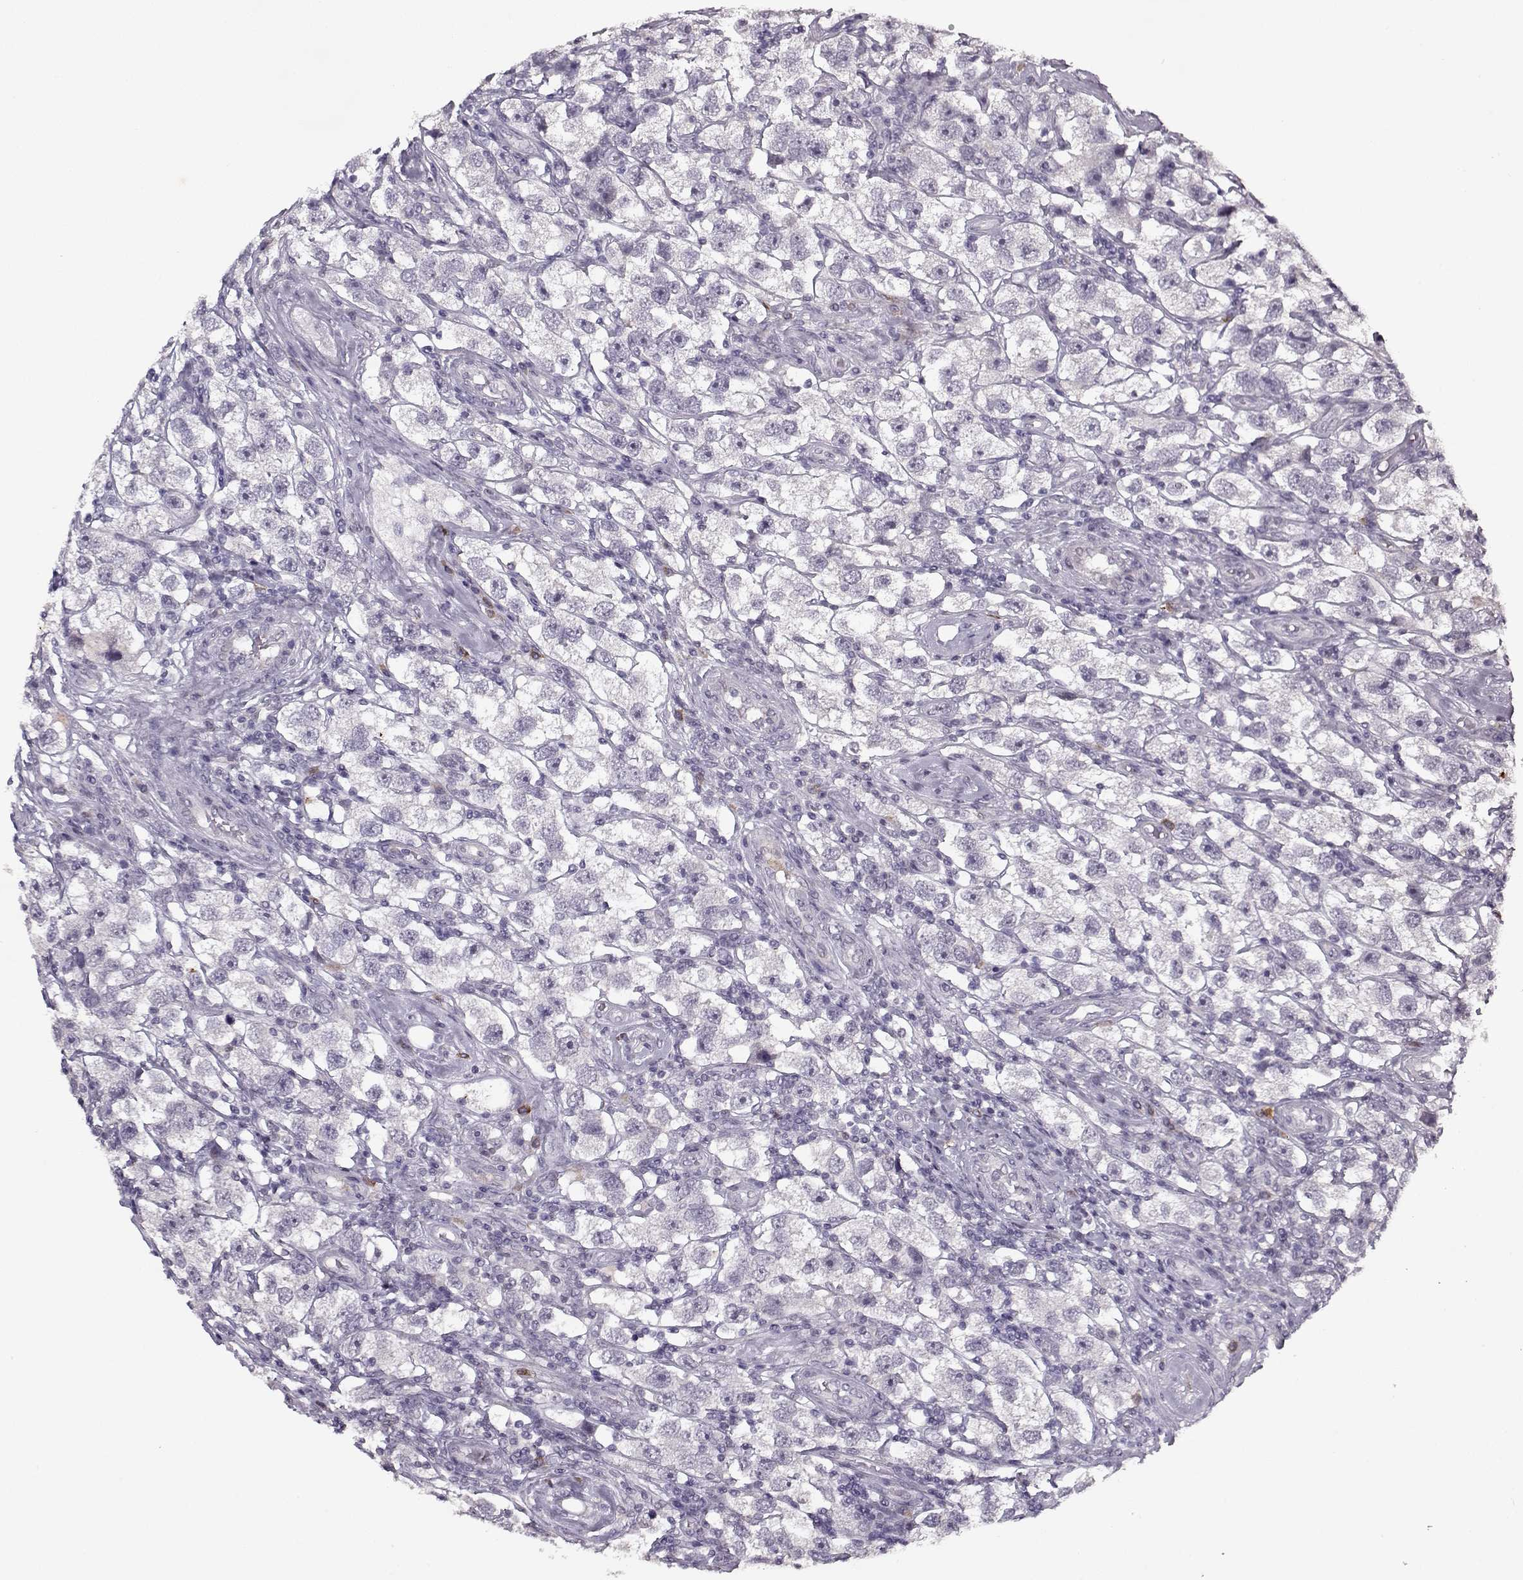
{"staining": {"intensity": "negative", "quantity": "none", "location": "none"}, "tissue": "testis cancer", "cell_type": "Tumor cells", "image_type": "cancer", "snomed": [{"axis": "morphology", "description": "Seminoma, NOS"}, {"axis": "topography", "description": "Testis"}], "caption": "Tumor cells are negative for brown protein staining in seminoma (testis). (Brightfield microscopy of DAB immunohistochemistry (IHC) at high magnification).", "gene": "KRT9", "patient": {"sex": "male", "age": 26}}